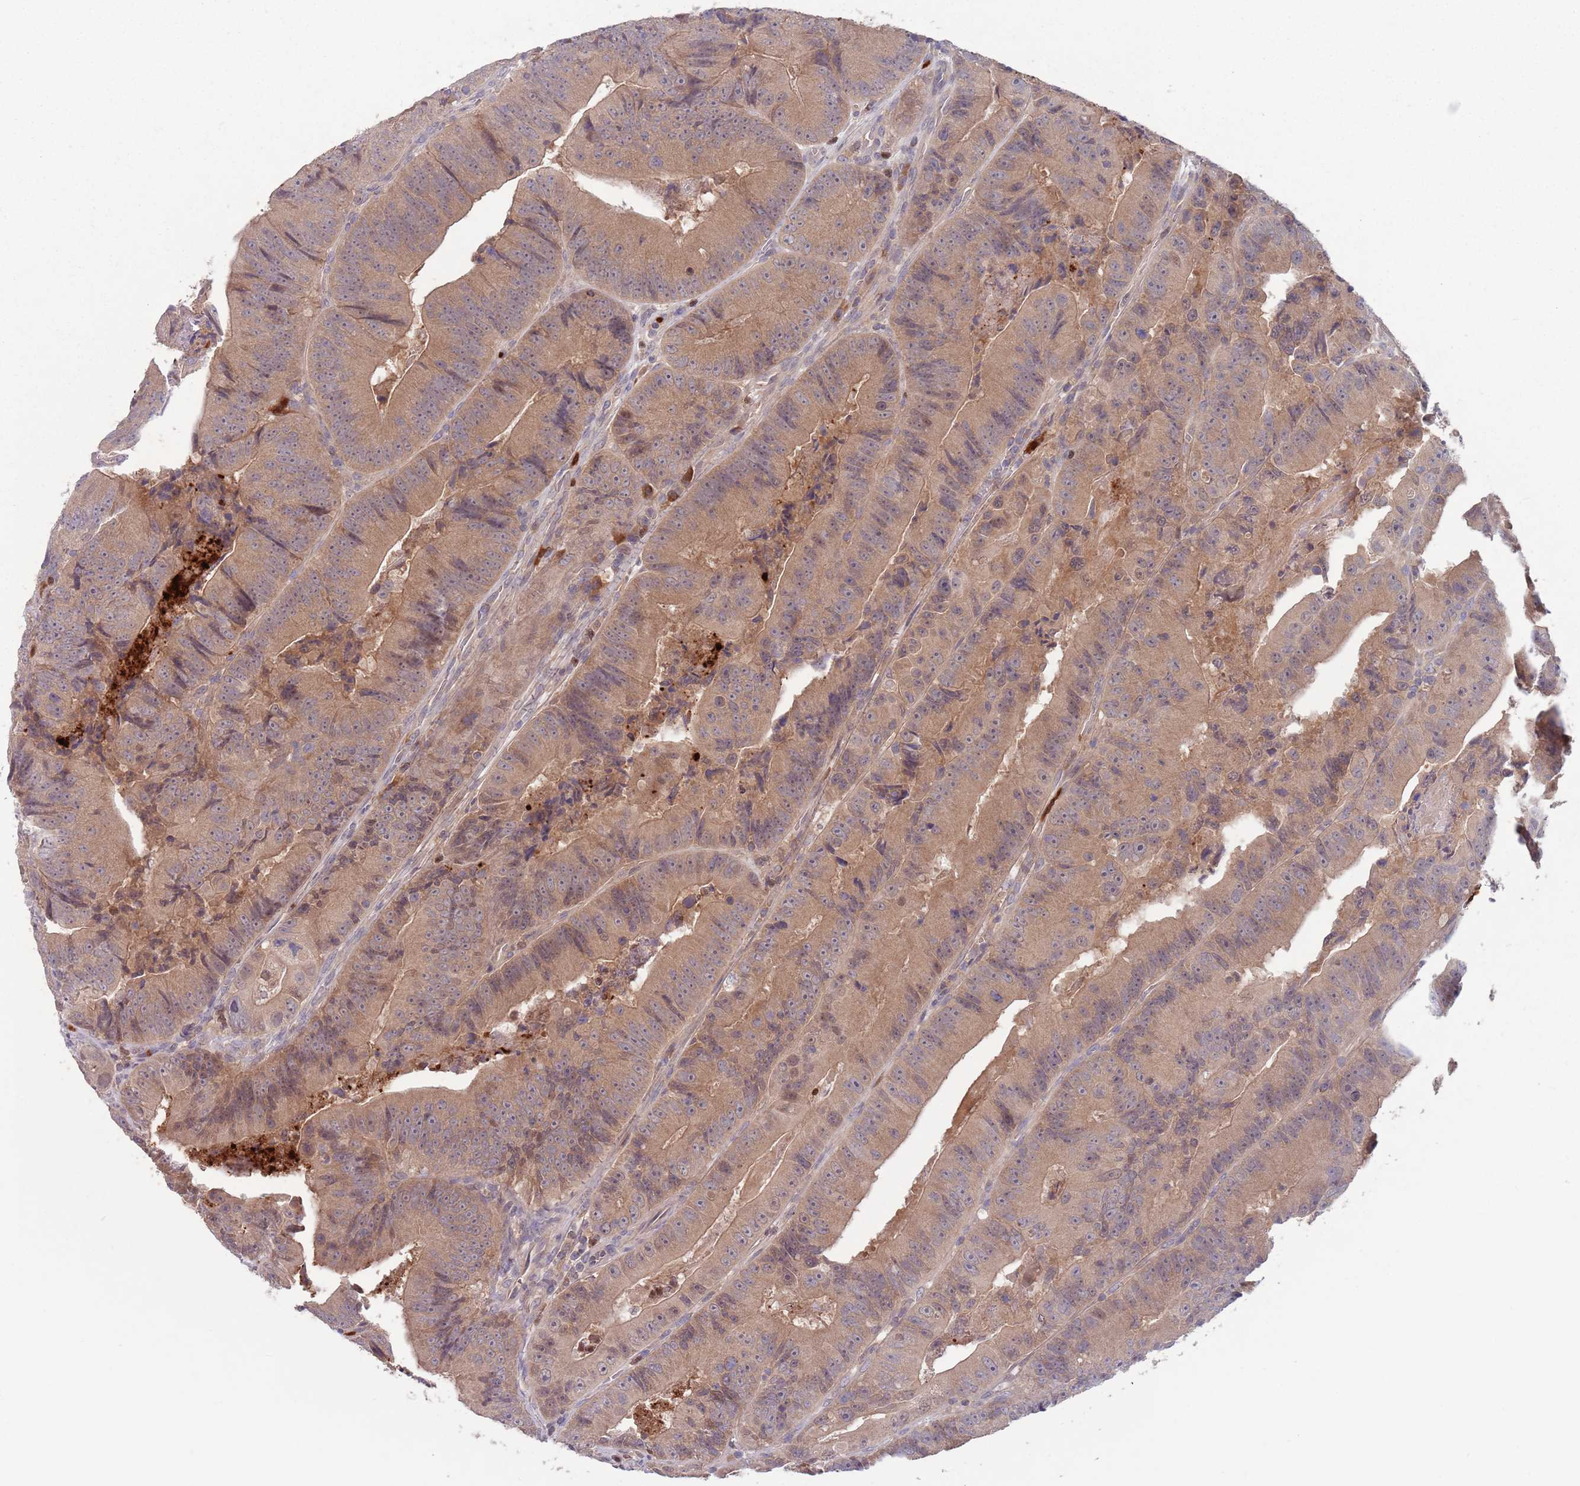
{"staining": {"intensity": "moderate", "quantity": ">75%", "location": "cytoplasmic/membranous"}, "tissue": "colorectal cancer", "cell_type": "Tumor cells", "image_type": "cancer", "snomed": [{"axis": "morphology", "description": "Adenocarcinoma, NOS"}, {"axis": "topography", "description": "Colon"}], "caption": "The histopathology image reveals a brown stain indicating the presence of a protein in the cytoplasmic/membranous of tumor cells in colorectal cancer. (DAB (3,3'-diaminobenzidine) IHC, brown staining for protein, blue staining for nuclei).", "gene": "TYW1", "patient": {"sex": "female", "age": 86}}